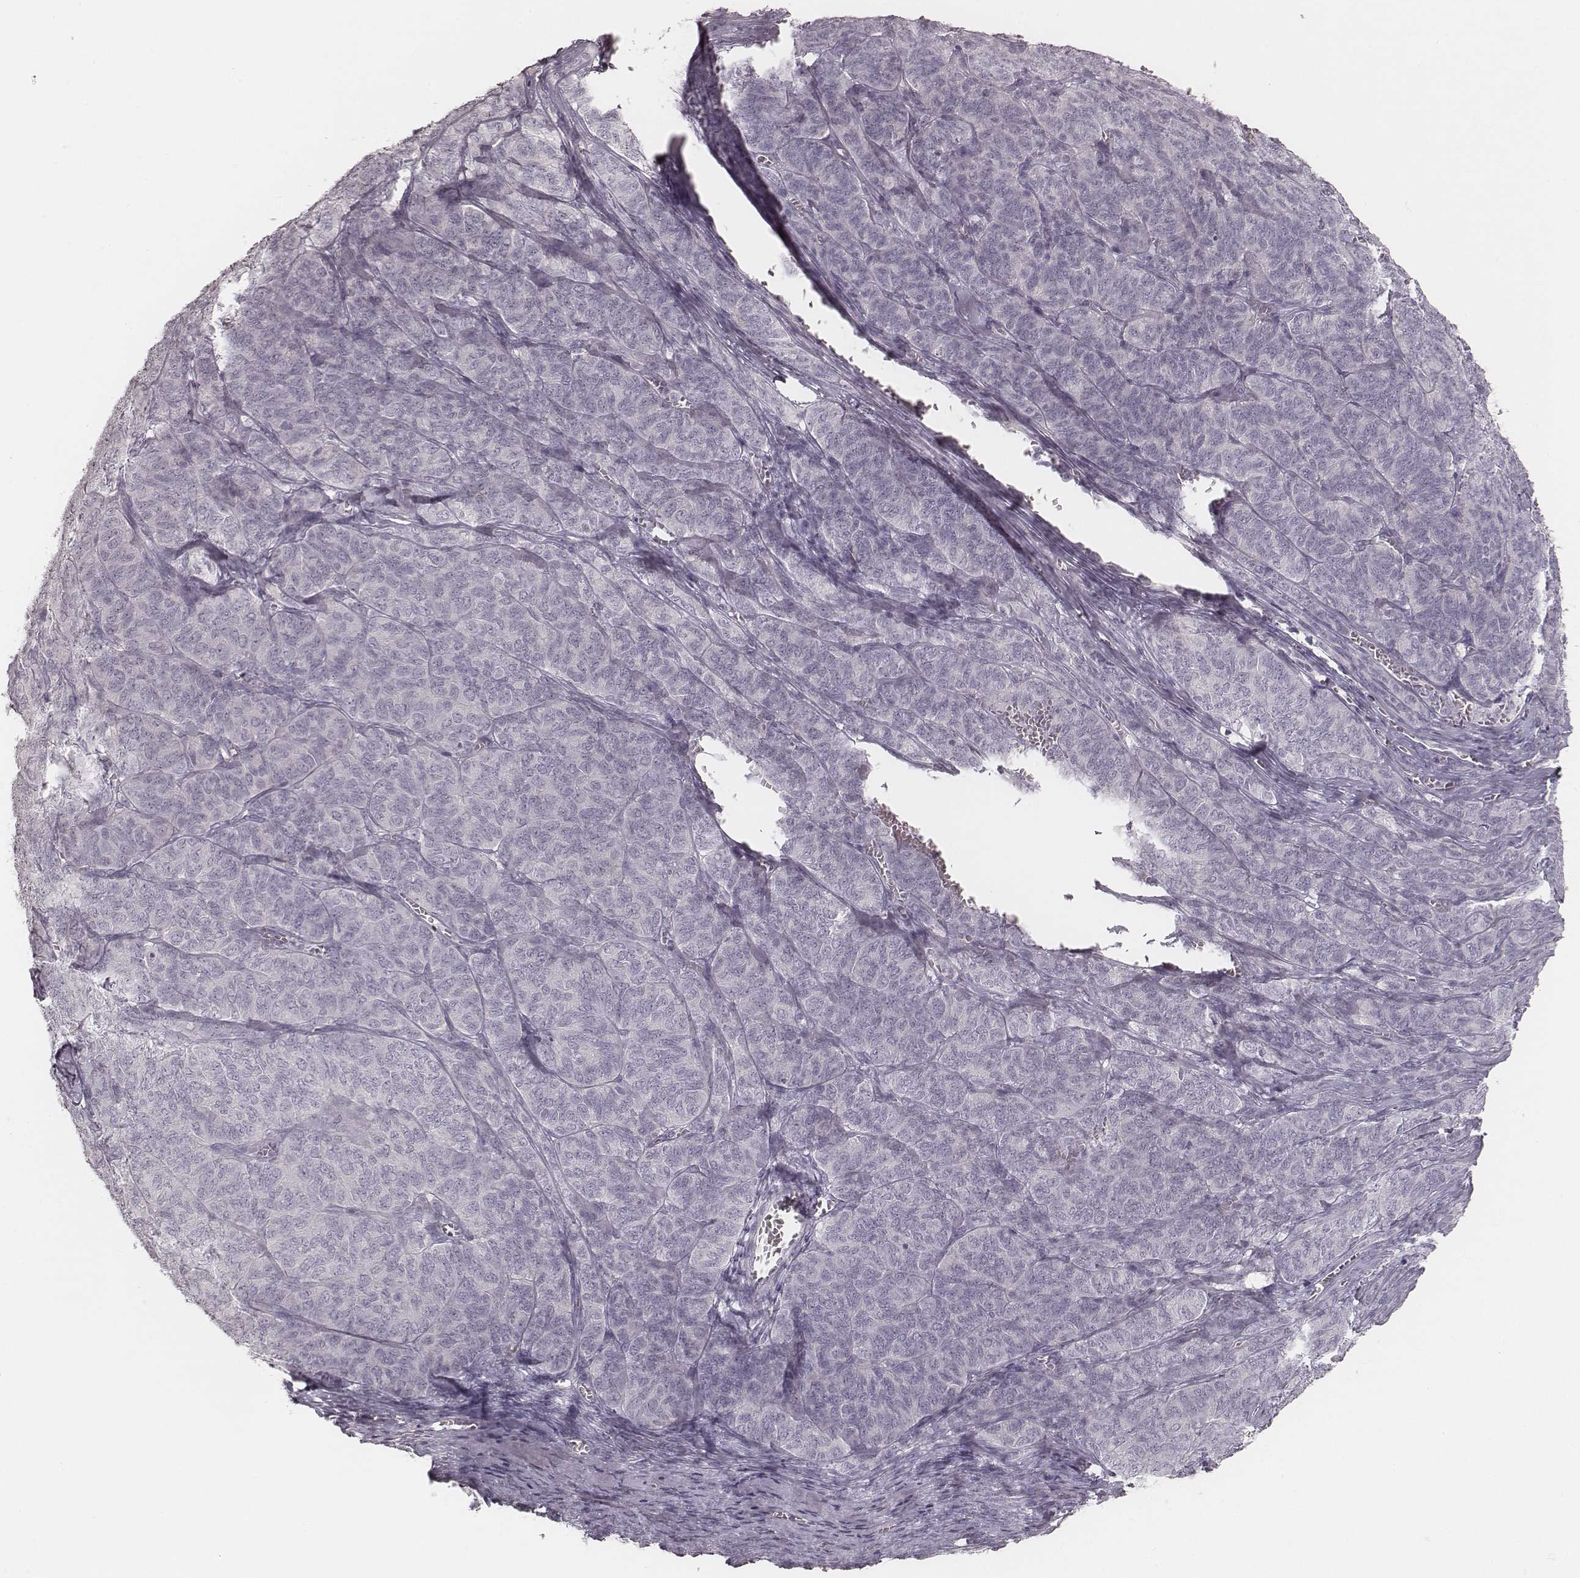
{"staining": {"intensity": "negative", "quantity": "none", "location": "none"}, "tissue": "ovarian cancer", "cell_type": "Tumor cells", "image_type": "cancer", "snomed": [{"axis": "morphology", "description": "Carcinoma, endometroid"}, {"axis": "topography", "description": "Ovary"}], "caption": "A high-resolution micrograph shows IHC staining of ovarian cancer (endometroid carcinoma), which displays no significant positivity in tumor cells.", "gene": "KRT31", "patient": {"sex": "female", "age": 80}}